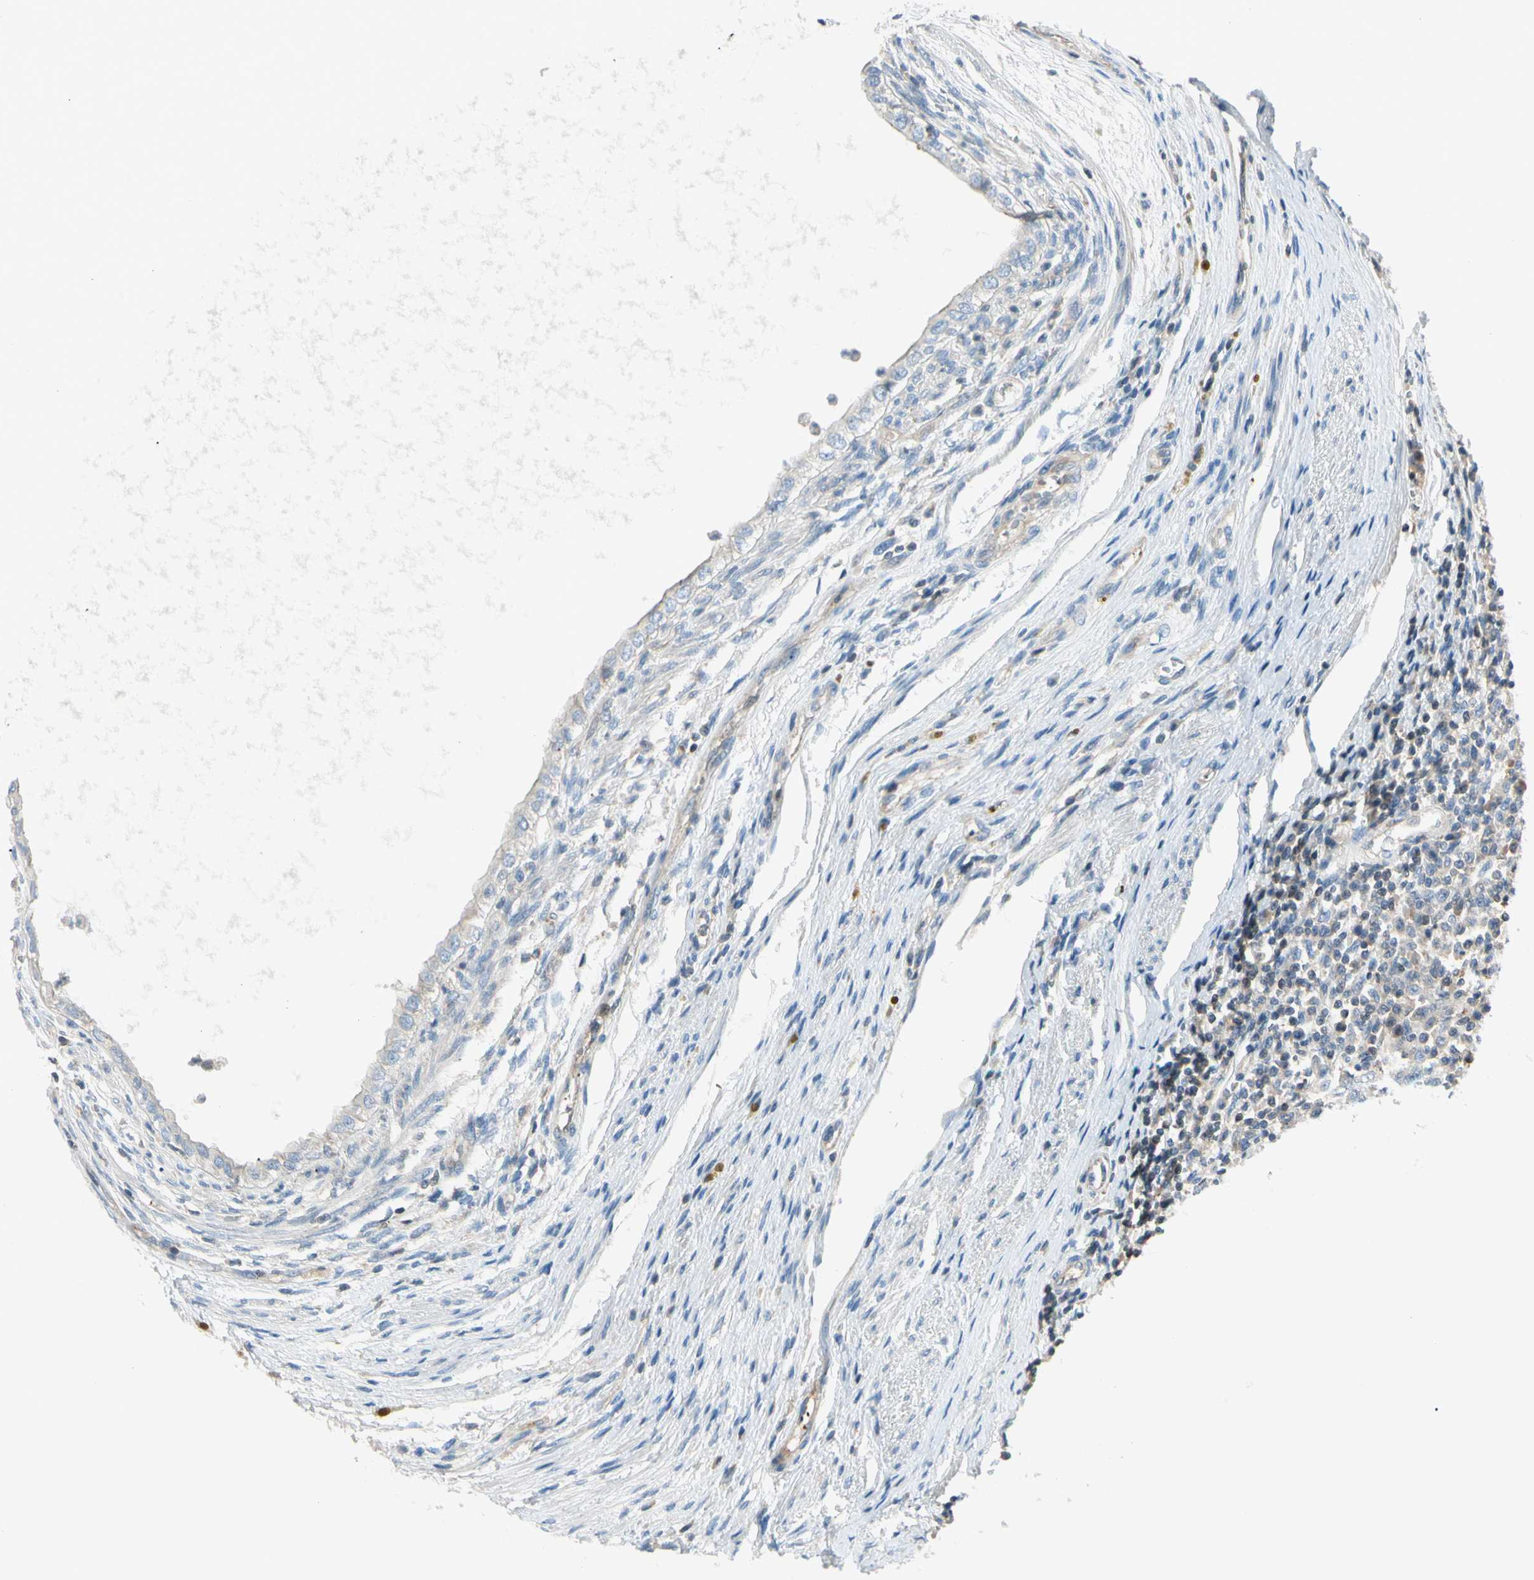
{"staining": {"intensity": "negative", "quantity": "none", "location": "none"}, "tissue": "testis cancer", "cell_type": "Tumor cells", "image_type": "cancer", "snomed": [{"axis": "morphology", "description": "Carcinoma, Embryonal, NOS"}, {"axis": "topography", "description": "Testis"}], "caption": "Human testis cancer (embryonal carcinoma) stained for a protein using immunohistochemistry reveals no expression in tumor cells.", "gene": "CDH6", "patient": {"sex": "male", "age": 26}}